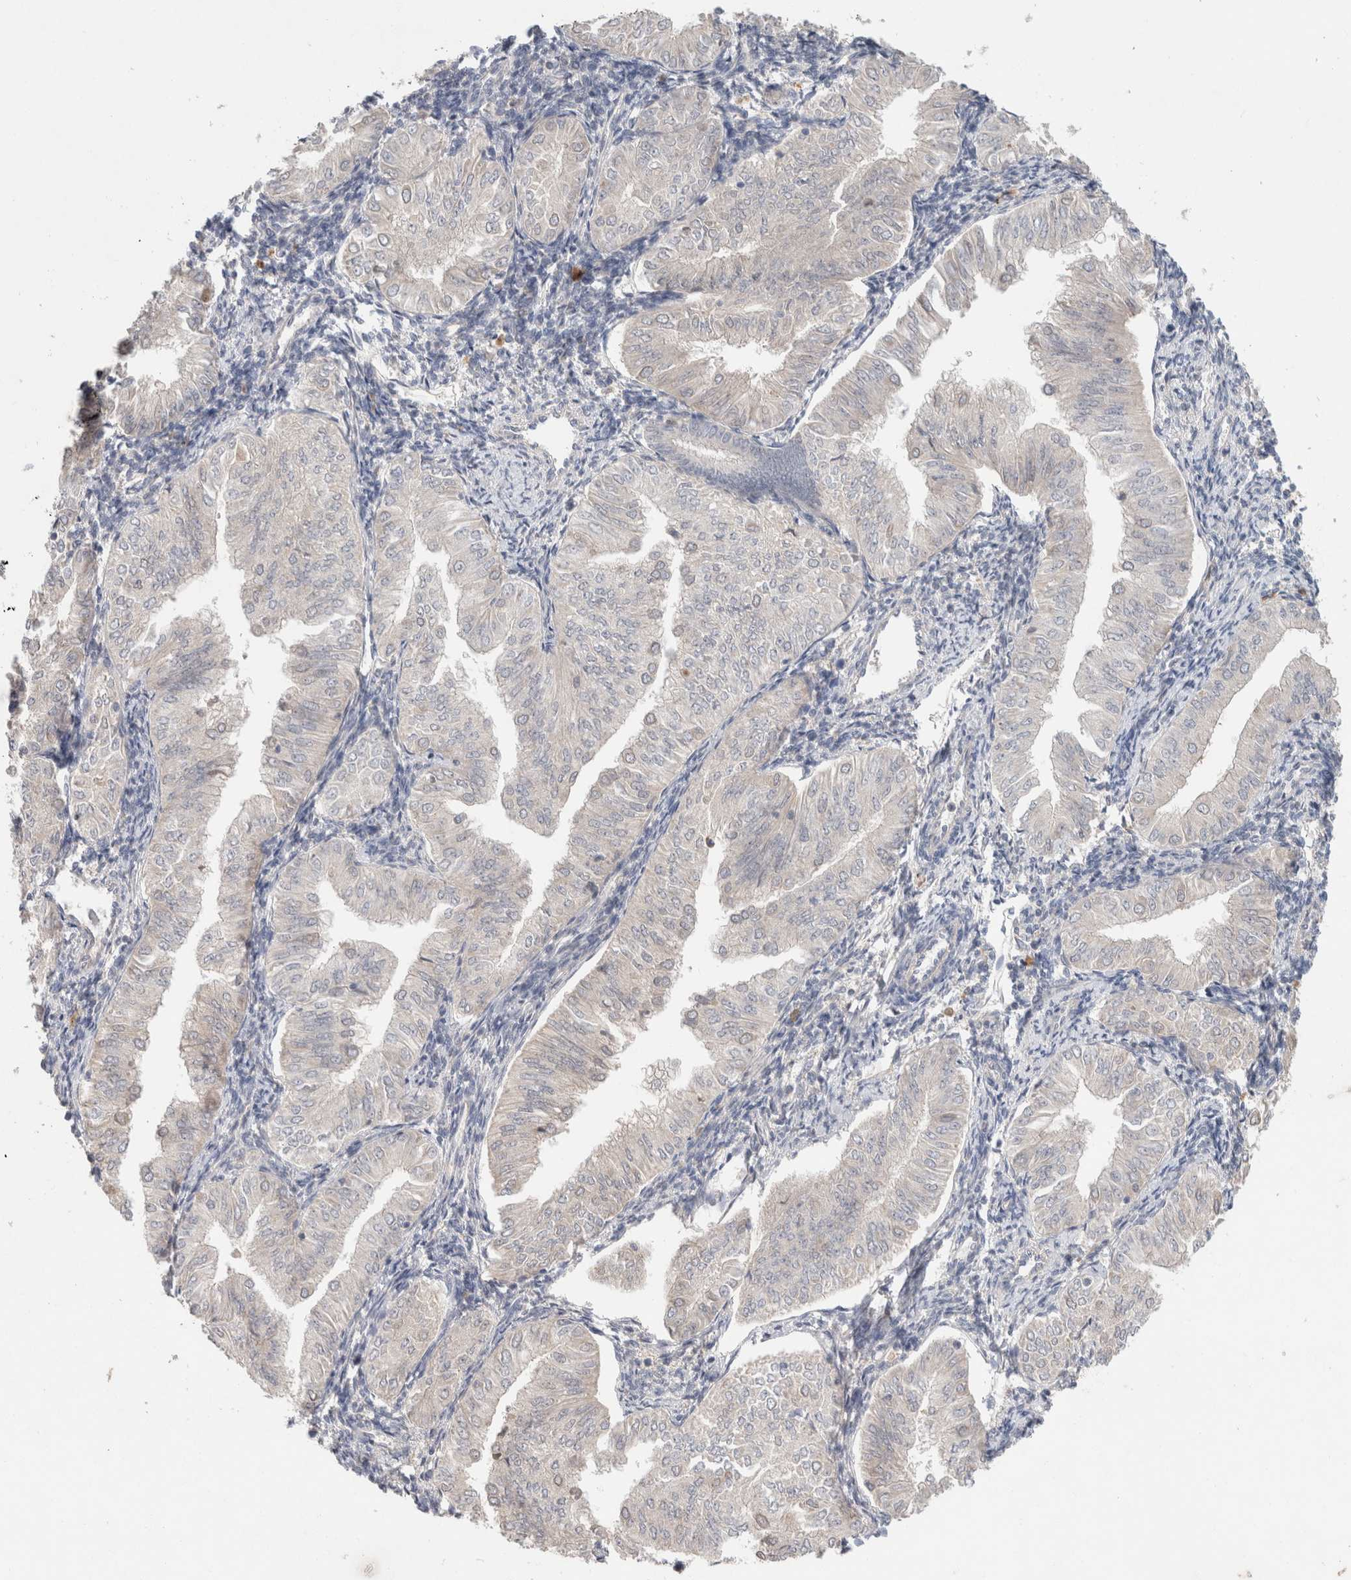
{"staining": {"intensity": "negative", "quantity": "none", "location": "none"}, "tissue": "endometrial cancer", "cell_type": "Tumor cells", "image_type": "cancer", "snomed": [{"axis": "morphology", "description": "Normal tissue, NOS"}, {"axis": "morphology", "description": "Adenocarcinoma, NOS"}, {"axis": "topography", "description": "Endometrium"}], "caption": "Immunohistochemical staining of human endometrial cancer (adenocarcinoma) reveals no significant positivity in tumor cells.", "gene": "SYDE2", "patient": {"sex": "female", "age": 53}}